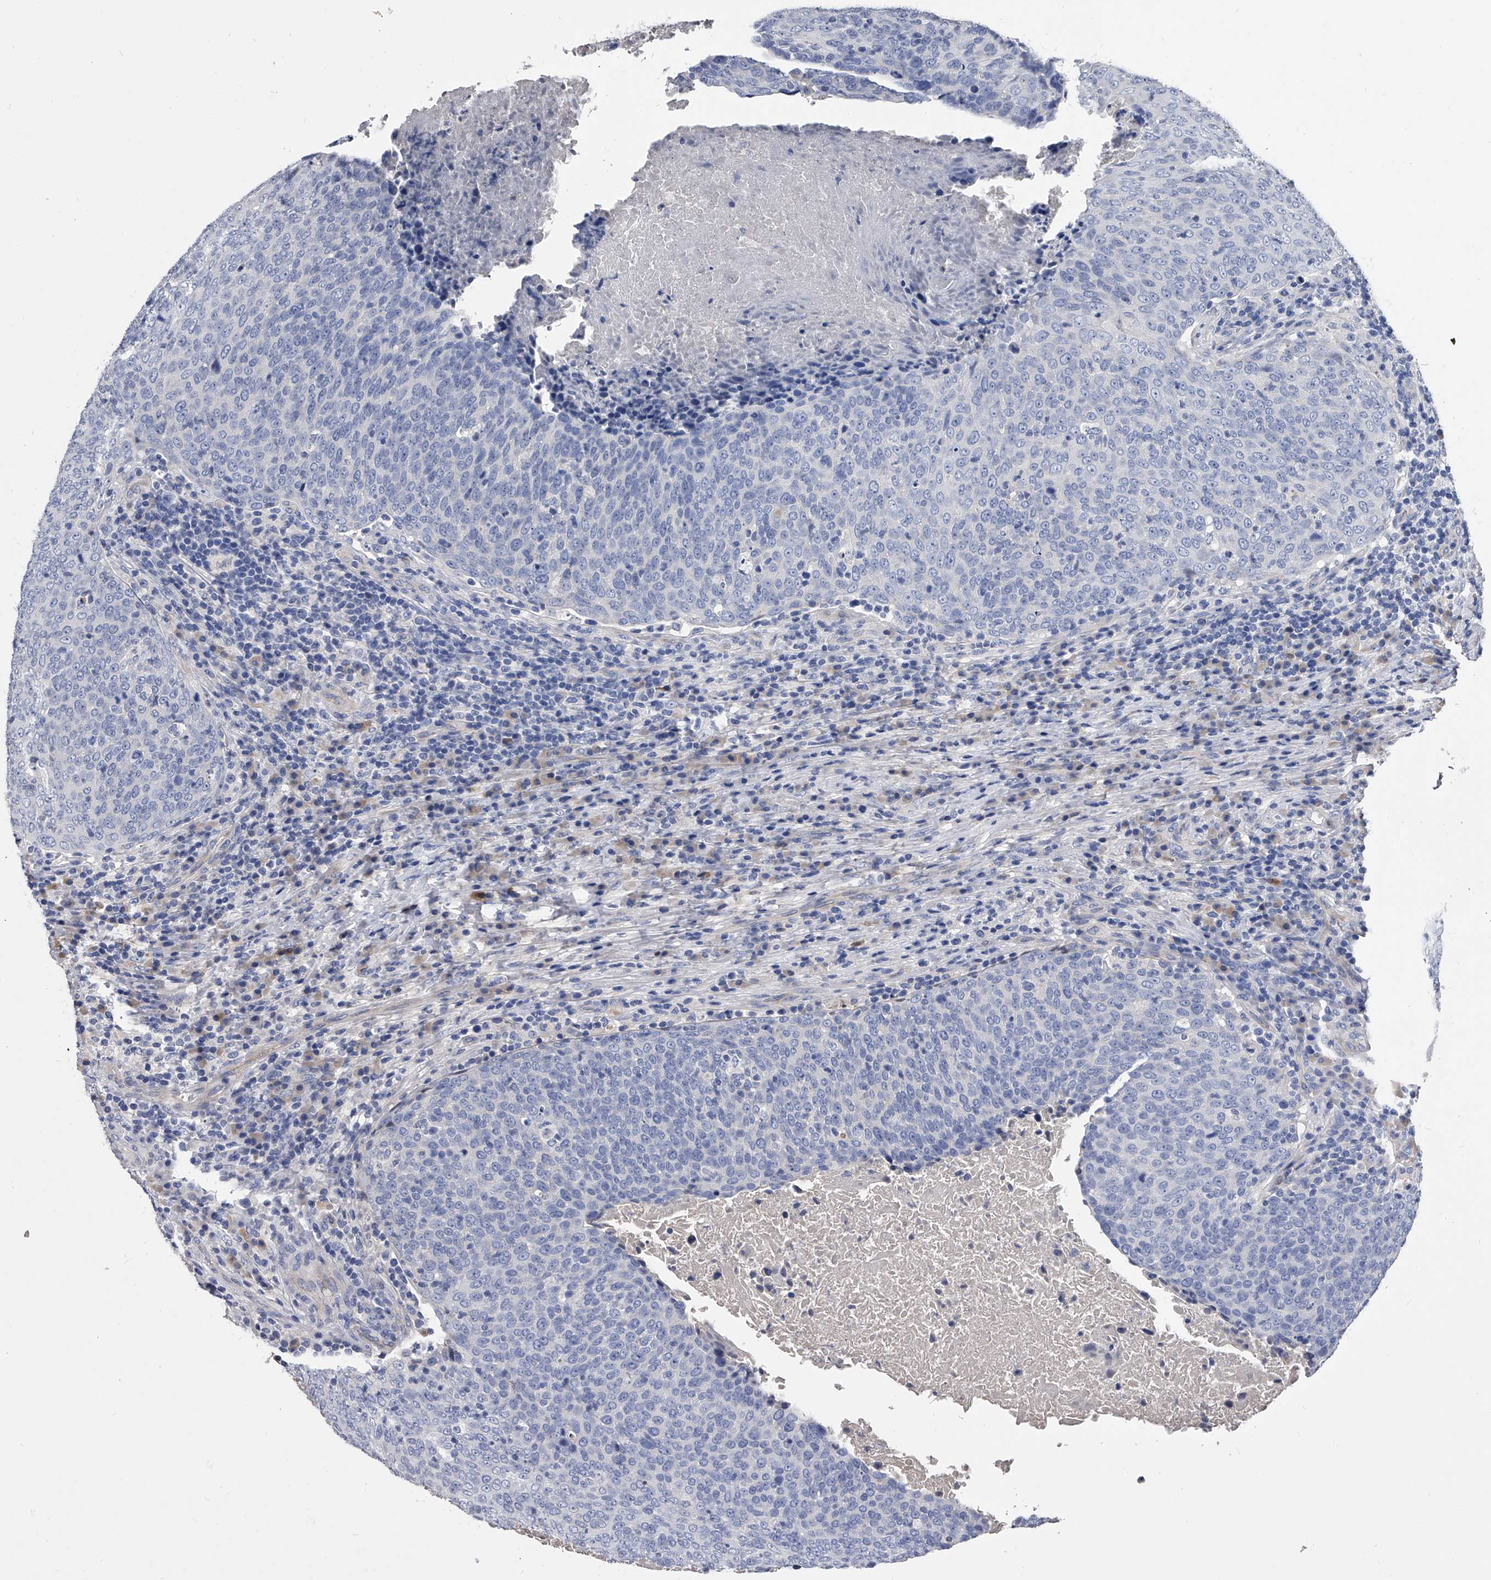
{"staining": {"intensity": "negative", "quantity": "none", "location": "none"}, "tissue": "head and neck cancer", "cell_type": "Tumor cells", "image_type": "cancer", "snomed": [{"axis": "morphology", "description": "Squamous cell carcinoma, NOS"}, {"axis": "morphology", "description": "Squamous cell carcinoma, metastatic, NOS"}, {"axis": "topography", "description": "Lymph node"}, {"axis": "topography", "description": "Head-Neck"}], "caption": "This photomicrograph is of head and neck cancer stained with immunohistochemistry to label a protein in brown with the nuclei are counter-stained blue. There is no positivity in tumor cells.", "gene": "EFCAB7", "patient": {"sex": "male", "age": 62}}